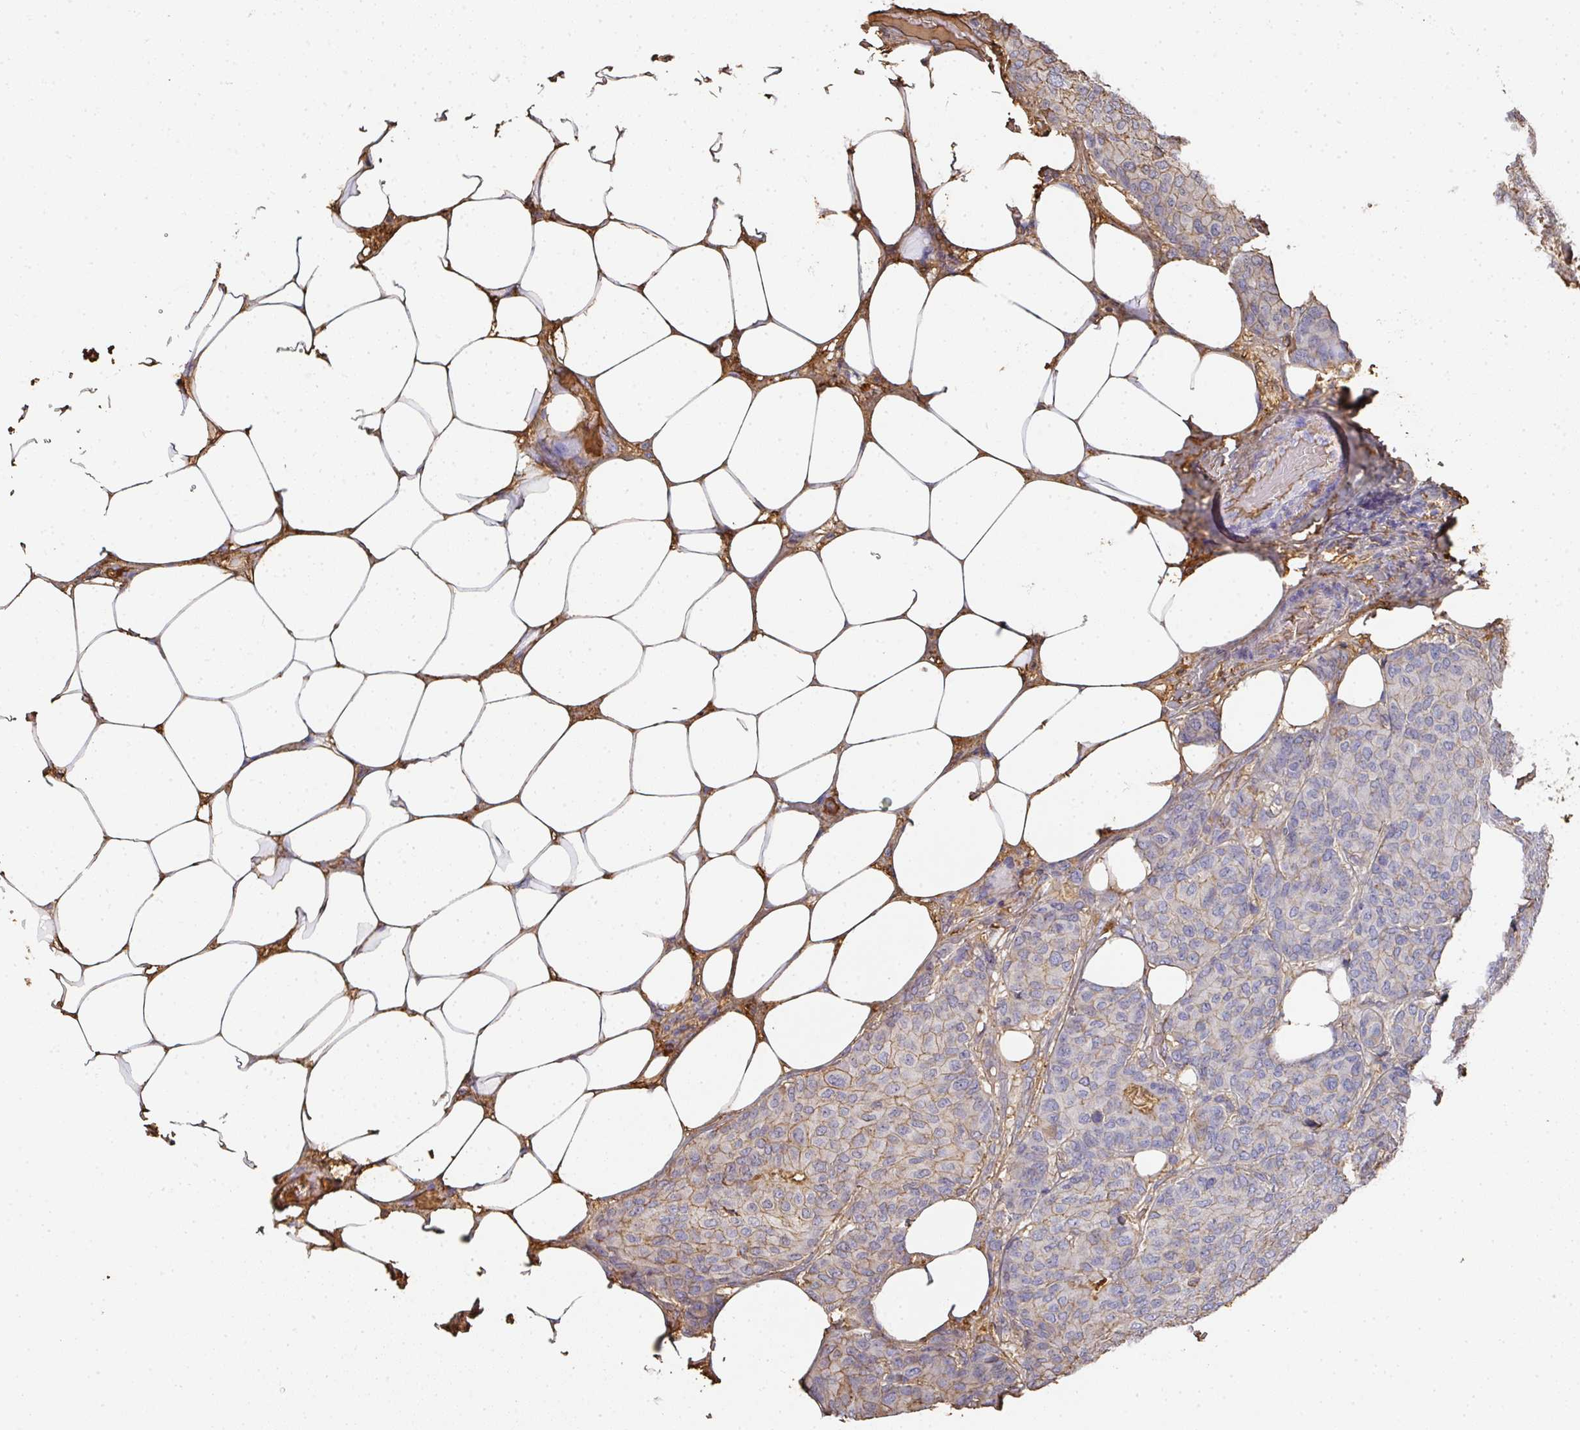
{"staining": {"intensity": "weak", "quantity": "<25%", "location": "cytoplasmic/membranous"}, "tissue": "breast cancer", "cell_type": "Tumor cells", "image_type": "cancer", "snomed": [{"axis": "morphology", "description": "Duct carcinoma"}, {"axis": "topography", "description": "Breast"}], "caption": "The image displays no significant staining in tumor cells of infiltrating ductal carcinoma (breast).", "gene": "ALB", "patient": {"sex": "female", "age": 75}}